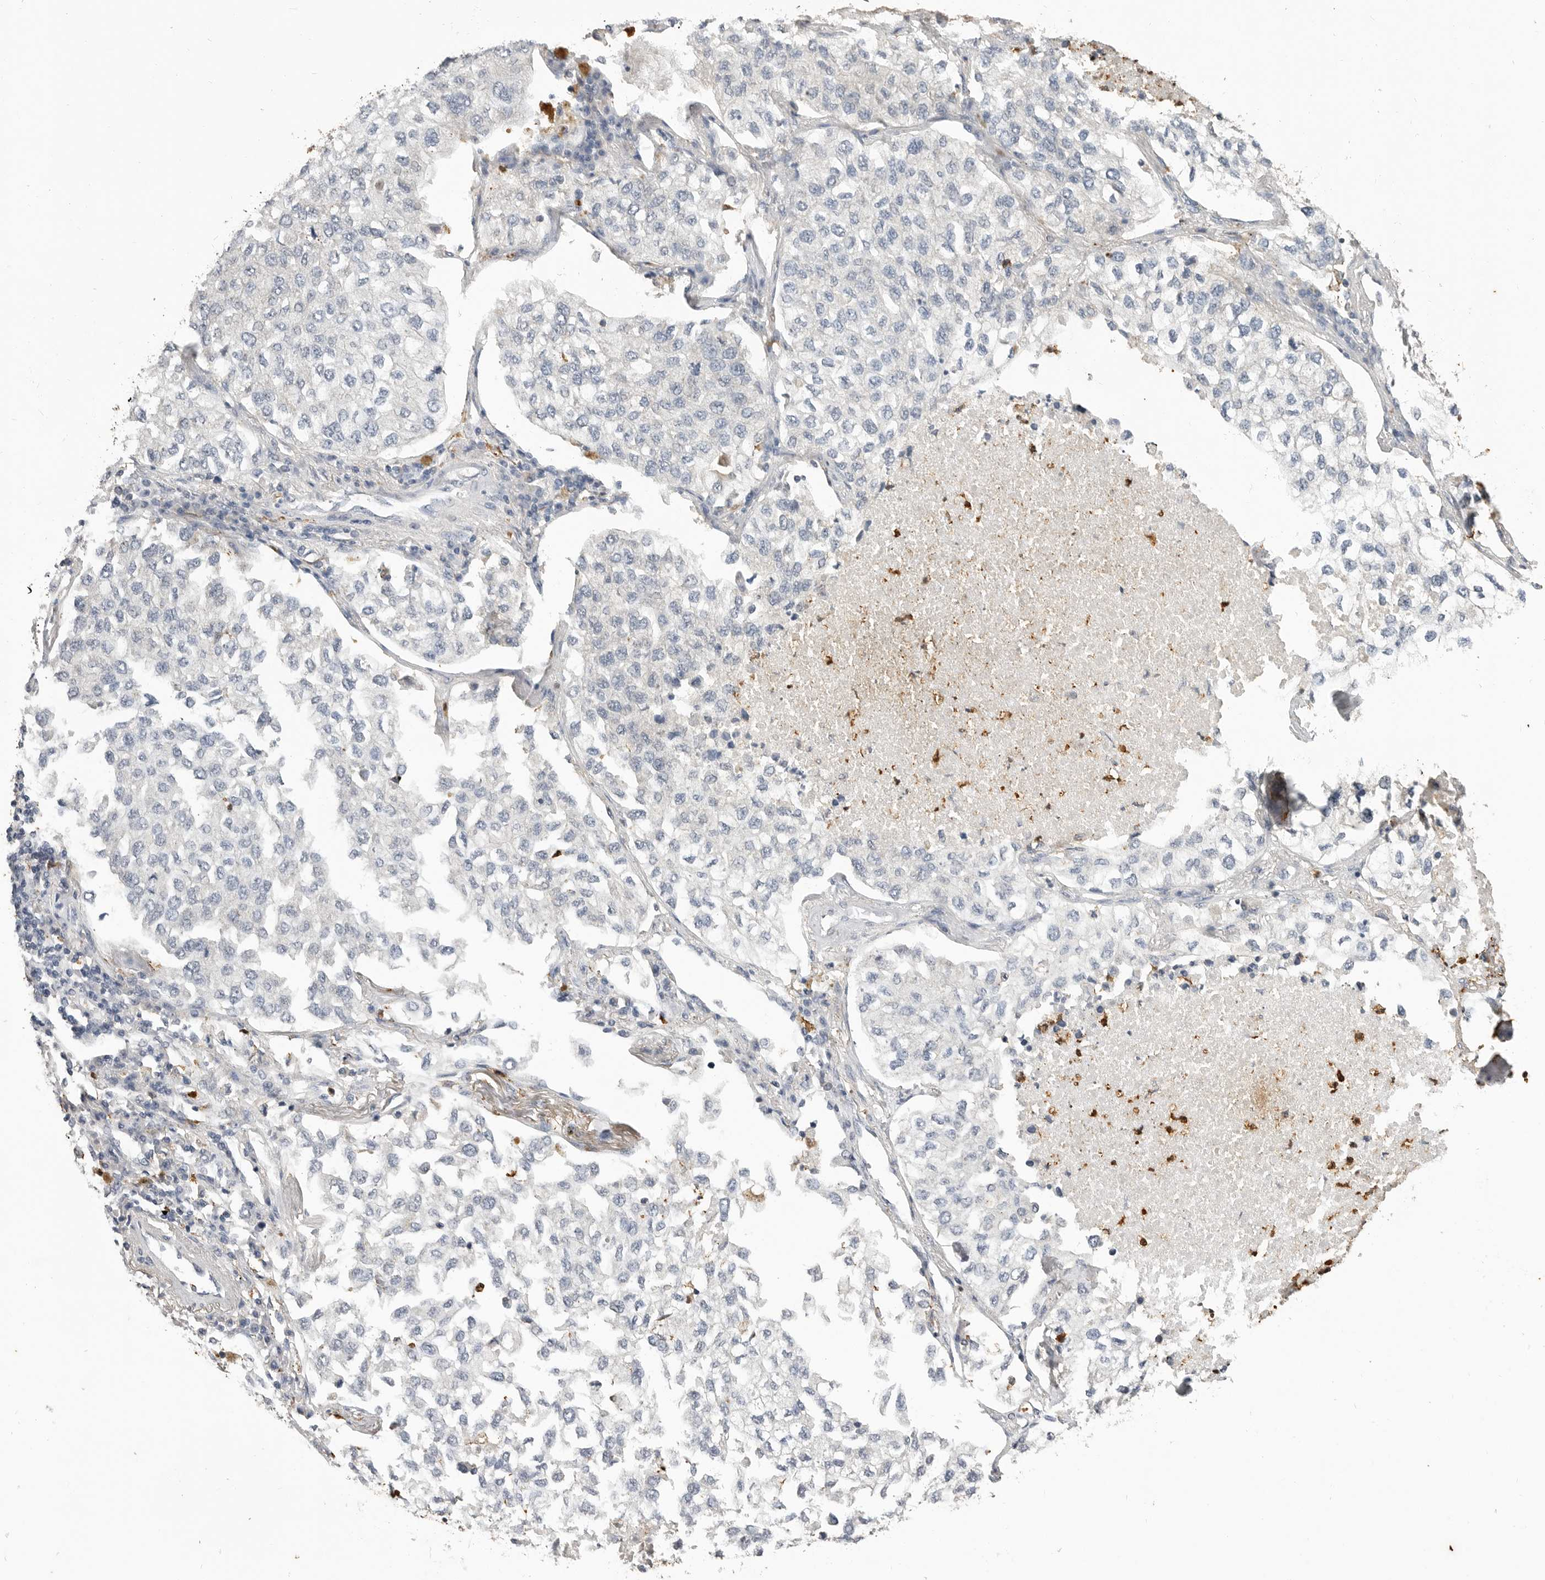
{"staining": {"intensity": "negative", "quantity": "none", "location": "none"}, "tissue": "lung cancer", "cell_type": "Tumor cells", "image_type": "cancer", "snomed": [{"axis": "morphology", "description": "Adenocarcinoma, NOS"}, {"axis": "topography", "description": "Lung"}], "caption": "Tumor cells show no significant protein staining in adenocarcinoma (lung).", "gene": "LTBR", "patient": {"sex": "male", "age": 63}}